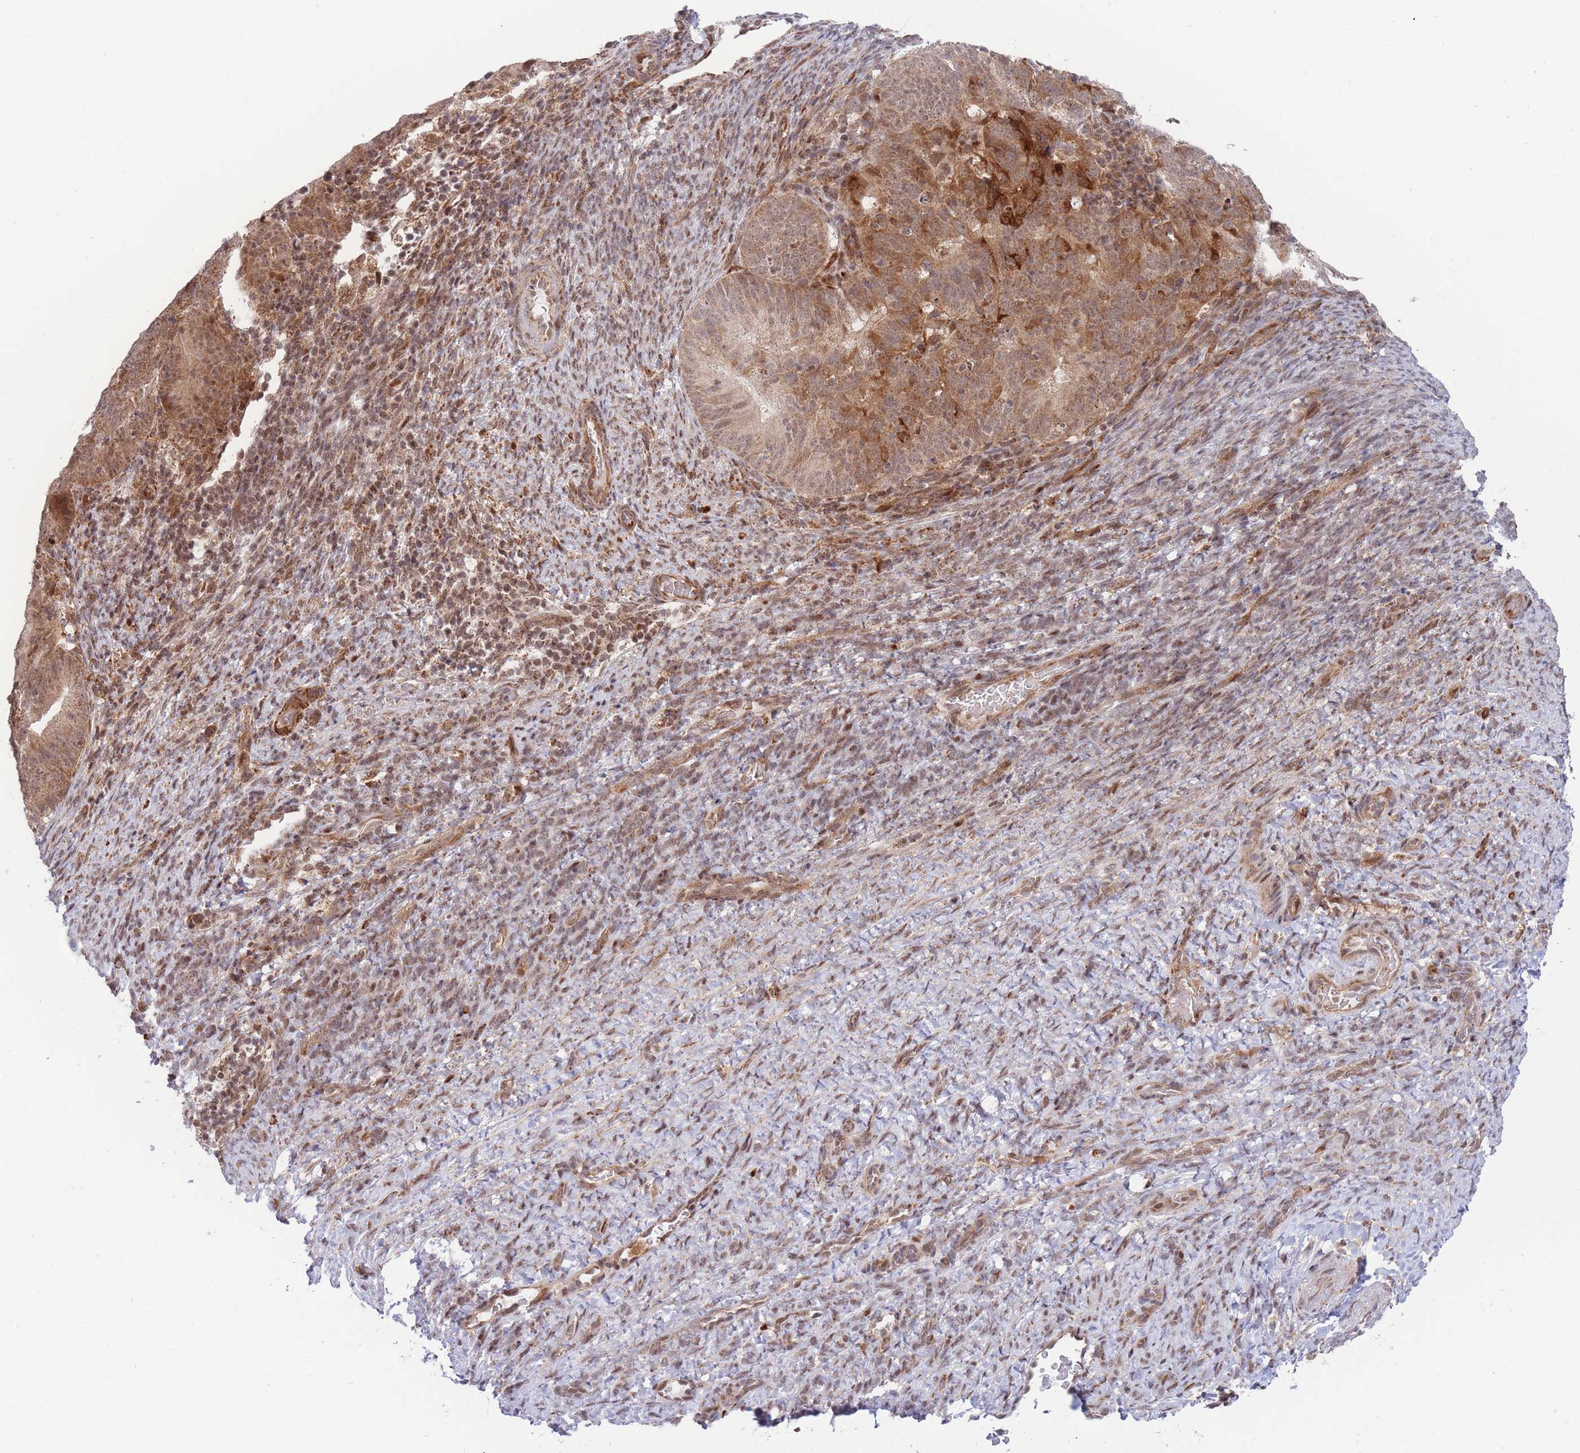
{"staining": {"intensity": "moderate", "quantity": ">75%", "location": "cytoplasmic/membranous,nuclear"}, "tissue": "endometrial cancer", "cell_type": "Tumor cells", "image_type": "cancer", "snomed": [{"axis": "morphology", "description": "Adenocarcinoma, NOS"}, {"axis": "topography", "description": "Endometrium"}], "caption": "Immunohistochemical staining of human endometrial cancer shows moderate cytoplasmic/membranous and nuclear protein positivity in about >75% of tumor cells. (Brightfield microscopy of DAB IHC at high magnification).", "gene": "BOD1L1", "patient": {"sex": "female", "age": 70}}